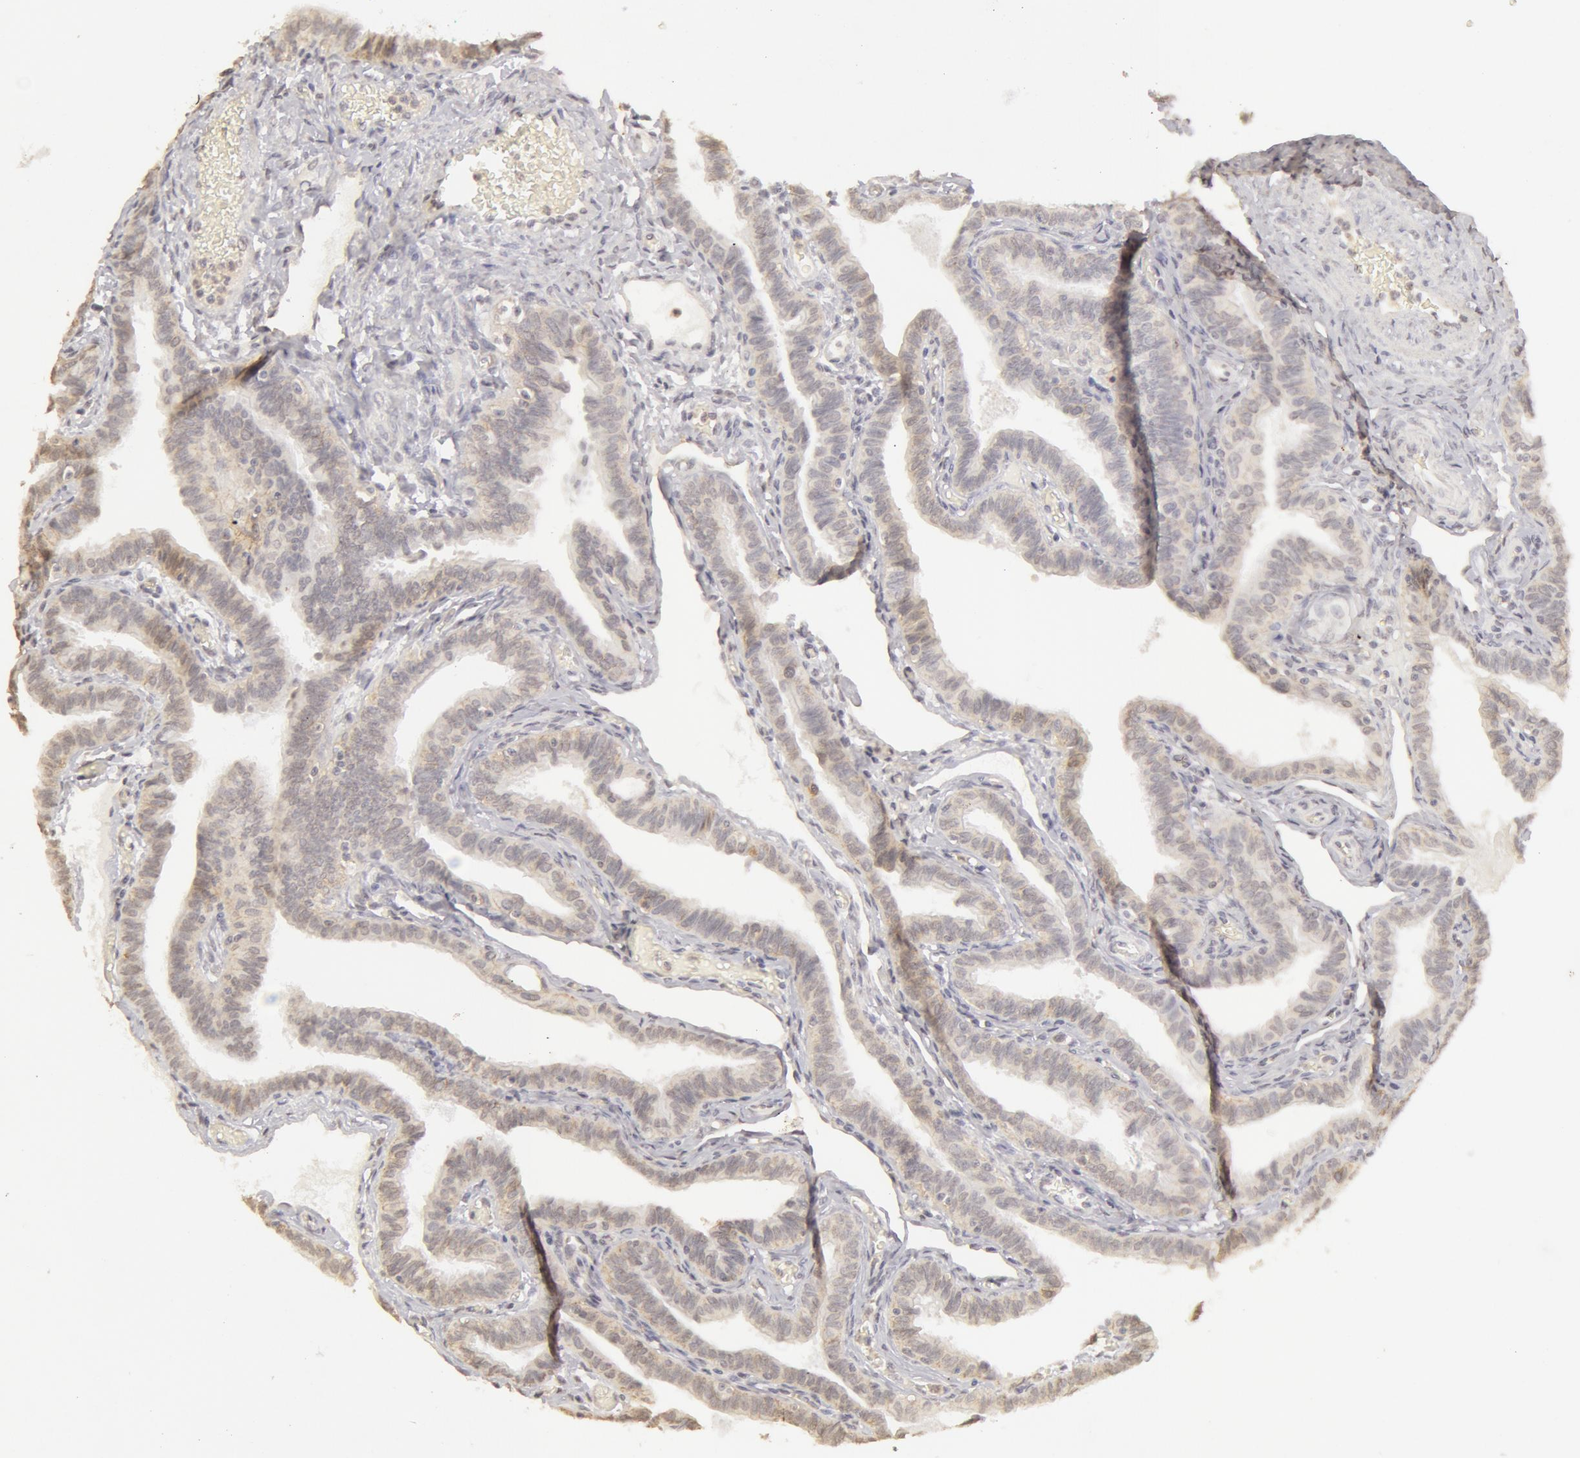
{"staining": {"intensity": "weak", "quantity": ">75%", "location": "cytoplasmic/membranous"}, "tissue": "fallopian tube", "cell_type": "Glandular cells", "image_type": "normal", "snomed": [{"axis": "morphology", "description": "Normal tissue, NOS"}, {"axis": "topography", "description": "Fallopian tube"}], "caption": "Approximately >75% of glandular cells in benign human fallopian tube reveal weak cytoplasmic/membranous protein staining as visualized by brown immunohistochemical staining.", "gene": "ADAM10", "patient": {"sex": "female", "age": 38}}